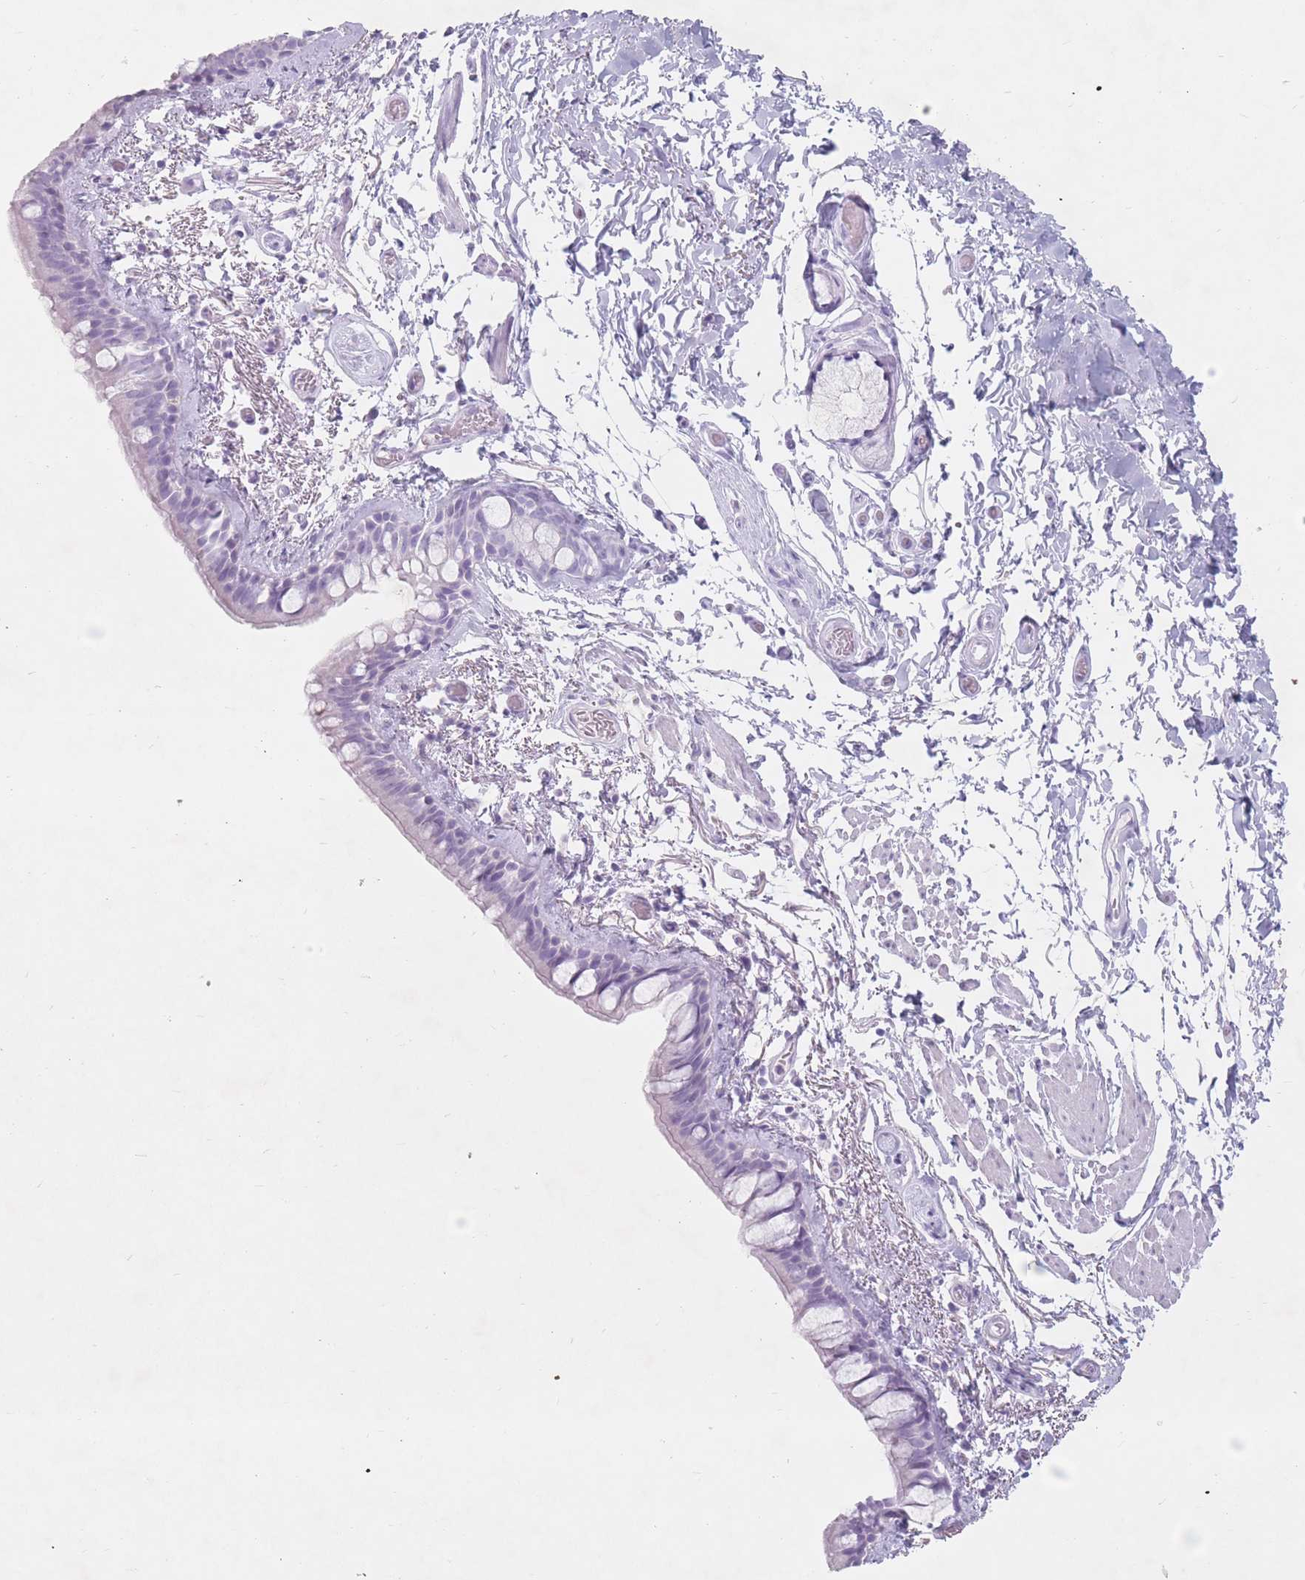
{"staining": {"intensity": "negative", "quantity": "none", "location": "none"}, "tissue": "bronchus", "cell_type": "Respiratory epithelial cells", "image_type": "normal", "snomed": [{"axis": "morphology", "description": "Normal tissue, NOS"}, {"axis": "topography", "description": "Cartilage tissue"}], "caption": "Respiratory epithelial cells are negative for brown protein staining in unremarkable bronchus. The staining is performed using DAB brown chromogen with nuclei counter-stained in using hematoxylin.", "gene": "ST3GAL5", "patient": {"sex": "male", "age": 63}}